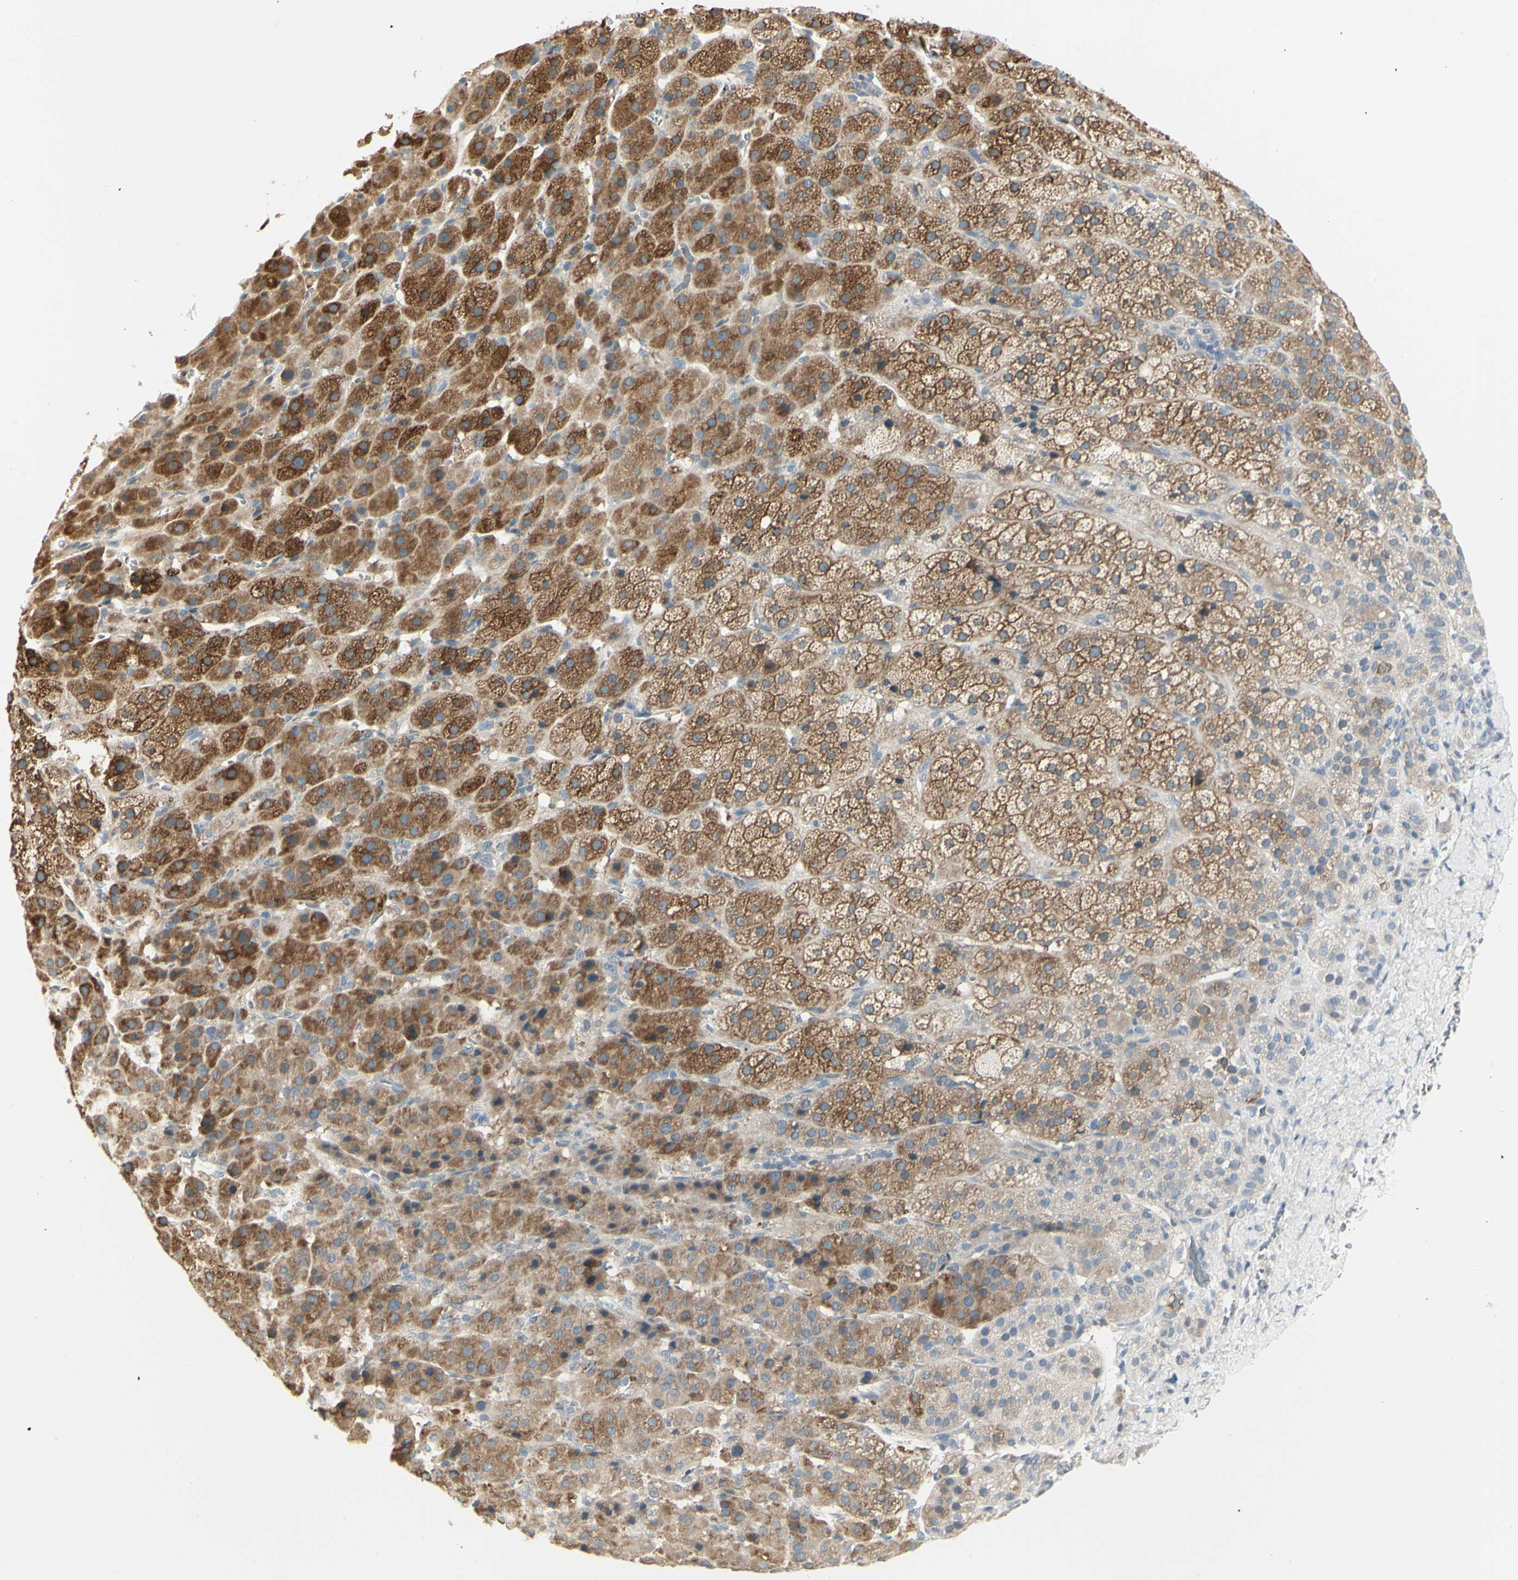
{"staining": {"intensity": "strong", "quantity": ">75%", "location": "cytoplasmic/membranous"}, "tissue": "adrenal gland", "cell_type": "Glandular cells", "image_type": "normal", "snomed": [{"axis": "morphology", "description": "Normal tissue, NOS"}, {"axis": "topography", "description": "Adrenal gland"}], "caption": "Immunohistochemistry (IHC) photomicrograph of unremarkable human adrenal gland stained for a protein (brown), which displays high levels of strong cytoplasmic/membranous expression in approximately >75% of glandular cells.", "gene": "CCNB2", "patient": {"sex": "female", "age": 57}}